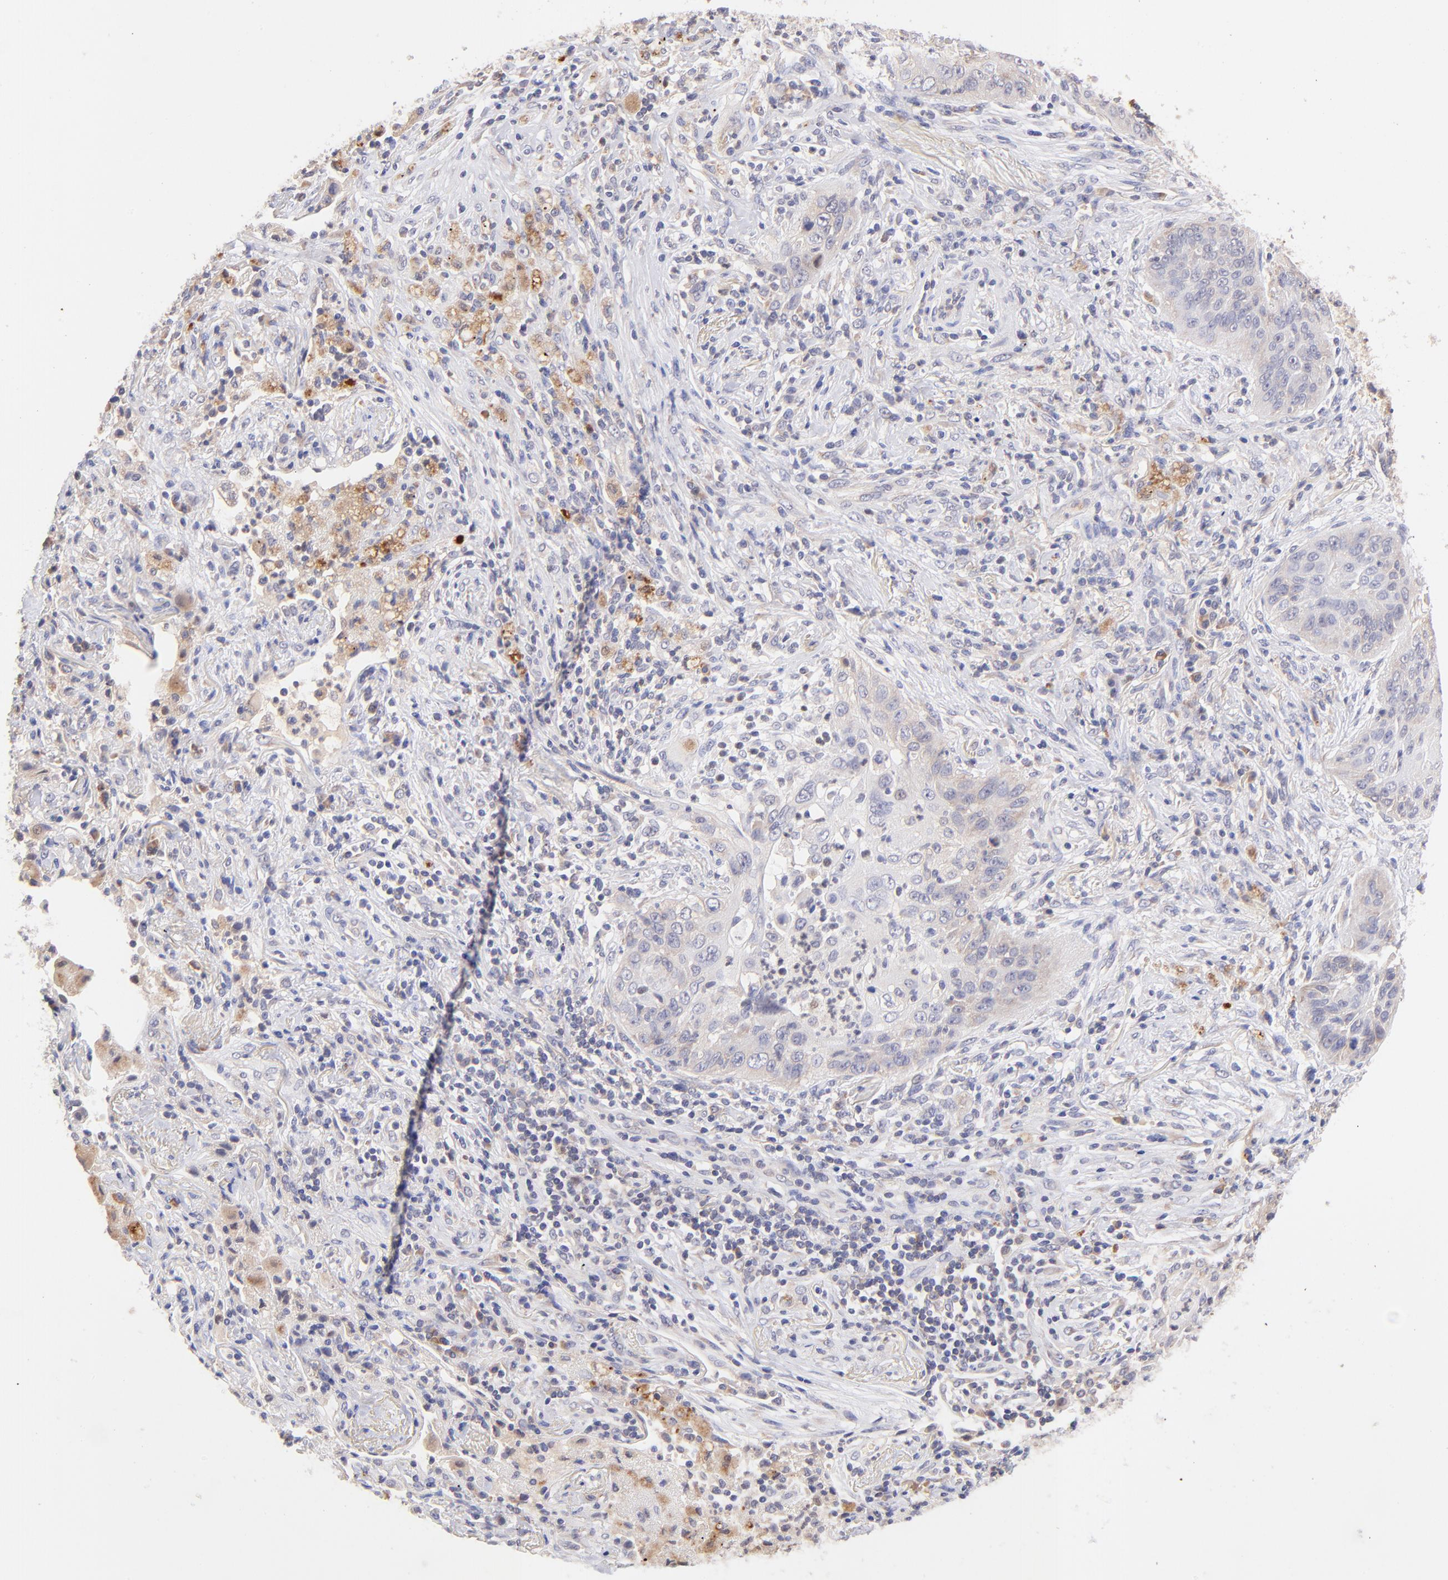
{"staining": {"intensity": "weak", "quantity": "25%-75%", "location": "cytoplasmic/membranous"}, "tissue": "lung cancer", "cell_type": "Tumor cells", "image_type": "cancer", "snomed": [{"axis": "morphology", "description": "Squamous cell carcinoma, NOS"}, {"axis": "topography", "description": "Lung"}], "caption": "Immunohistochemistry (IHC) staining of lung cancer, which demonstrates low levels of weak cytoplasmic/membranous staining in approximately 25%-75% of tumor cells indicating weak cytoplasmic/membranous protein staining. The staining was performed using DAB (3,3'-diaminobenzidine) (brown) for protein detection and nuclei were counterstained in hematoxylin (blue).", "gene": "RPL11", "patient": {"sex": "female", "age": 67}}